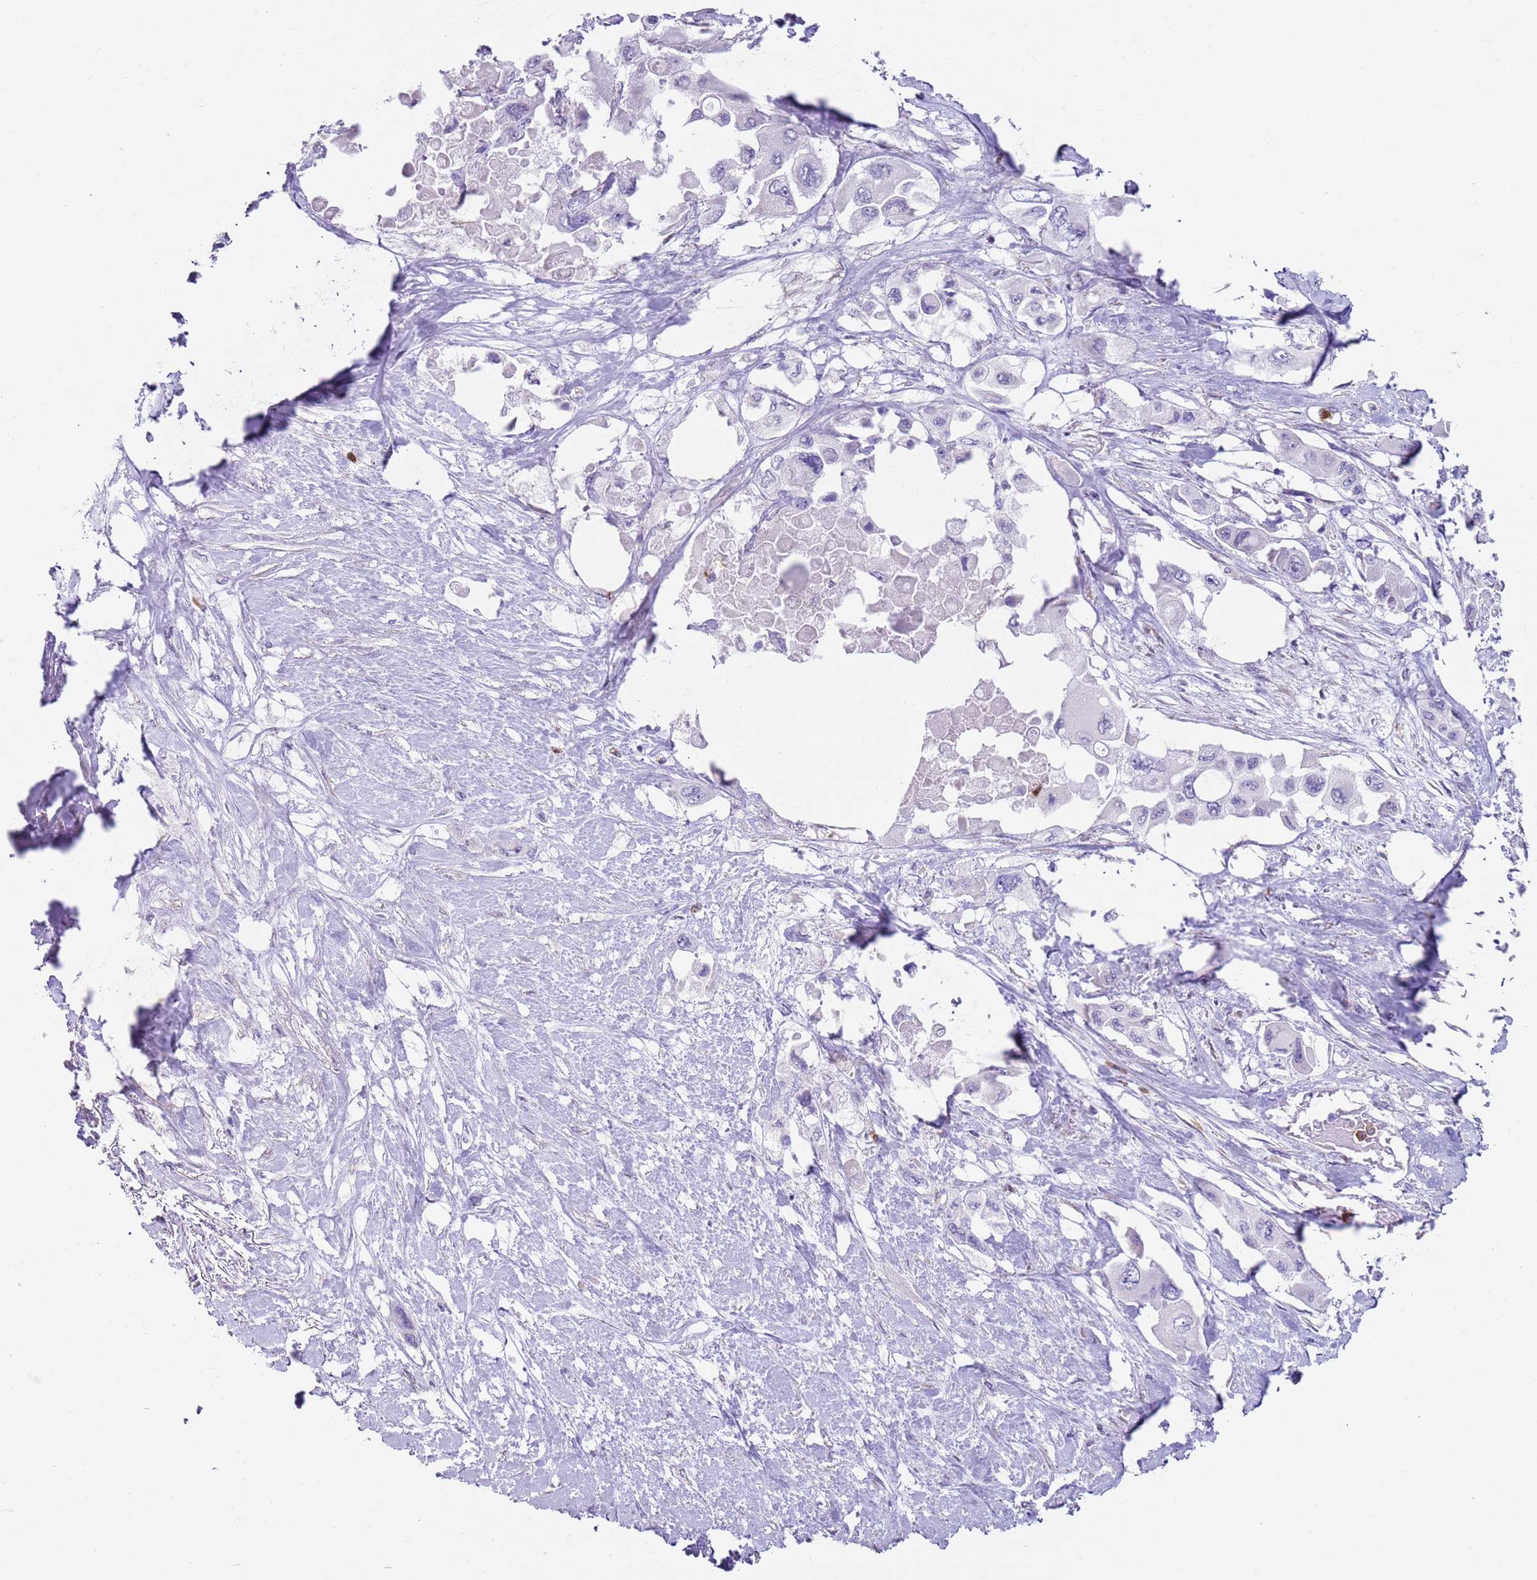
{"staining": {"intensity": "negative", "quantity": "none", "location": "none"}, "tissue": "pancreatic cancer", "cell_type": "Tumor cells", "image_type": "cancer", "snomed": [{"axis": "morphology", "description": "Adenocarcinoma, NOS"}, {"axis": "topography", "description": "Pancreas"}], "caption": "DAB immunohistochemical staining of pancreatic adenocarcinoma displays no significant expression in tumor cells.", "gene": "CD177", "patient": {"sex": "male", "age": 92}}